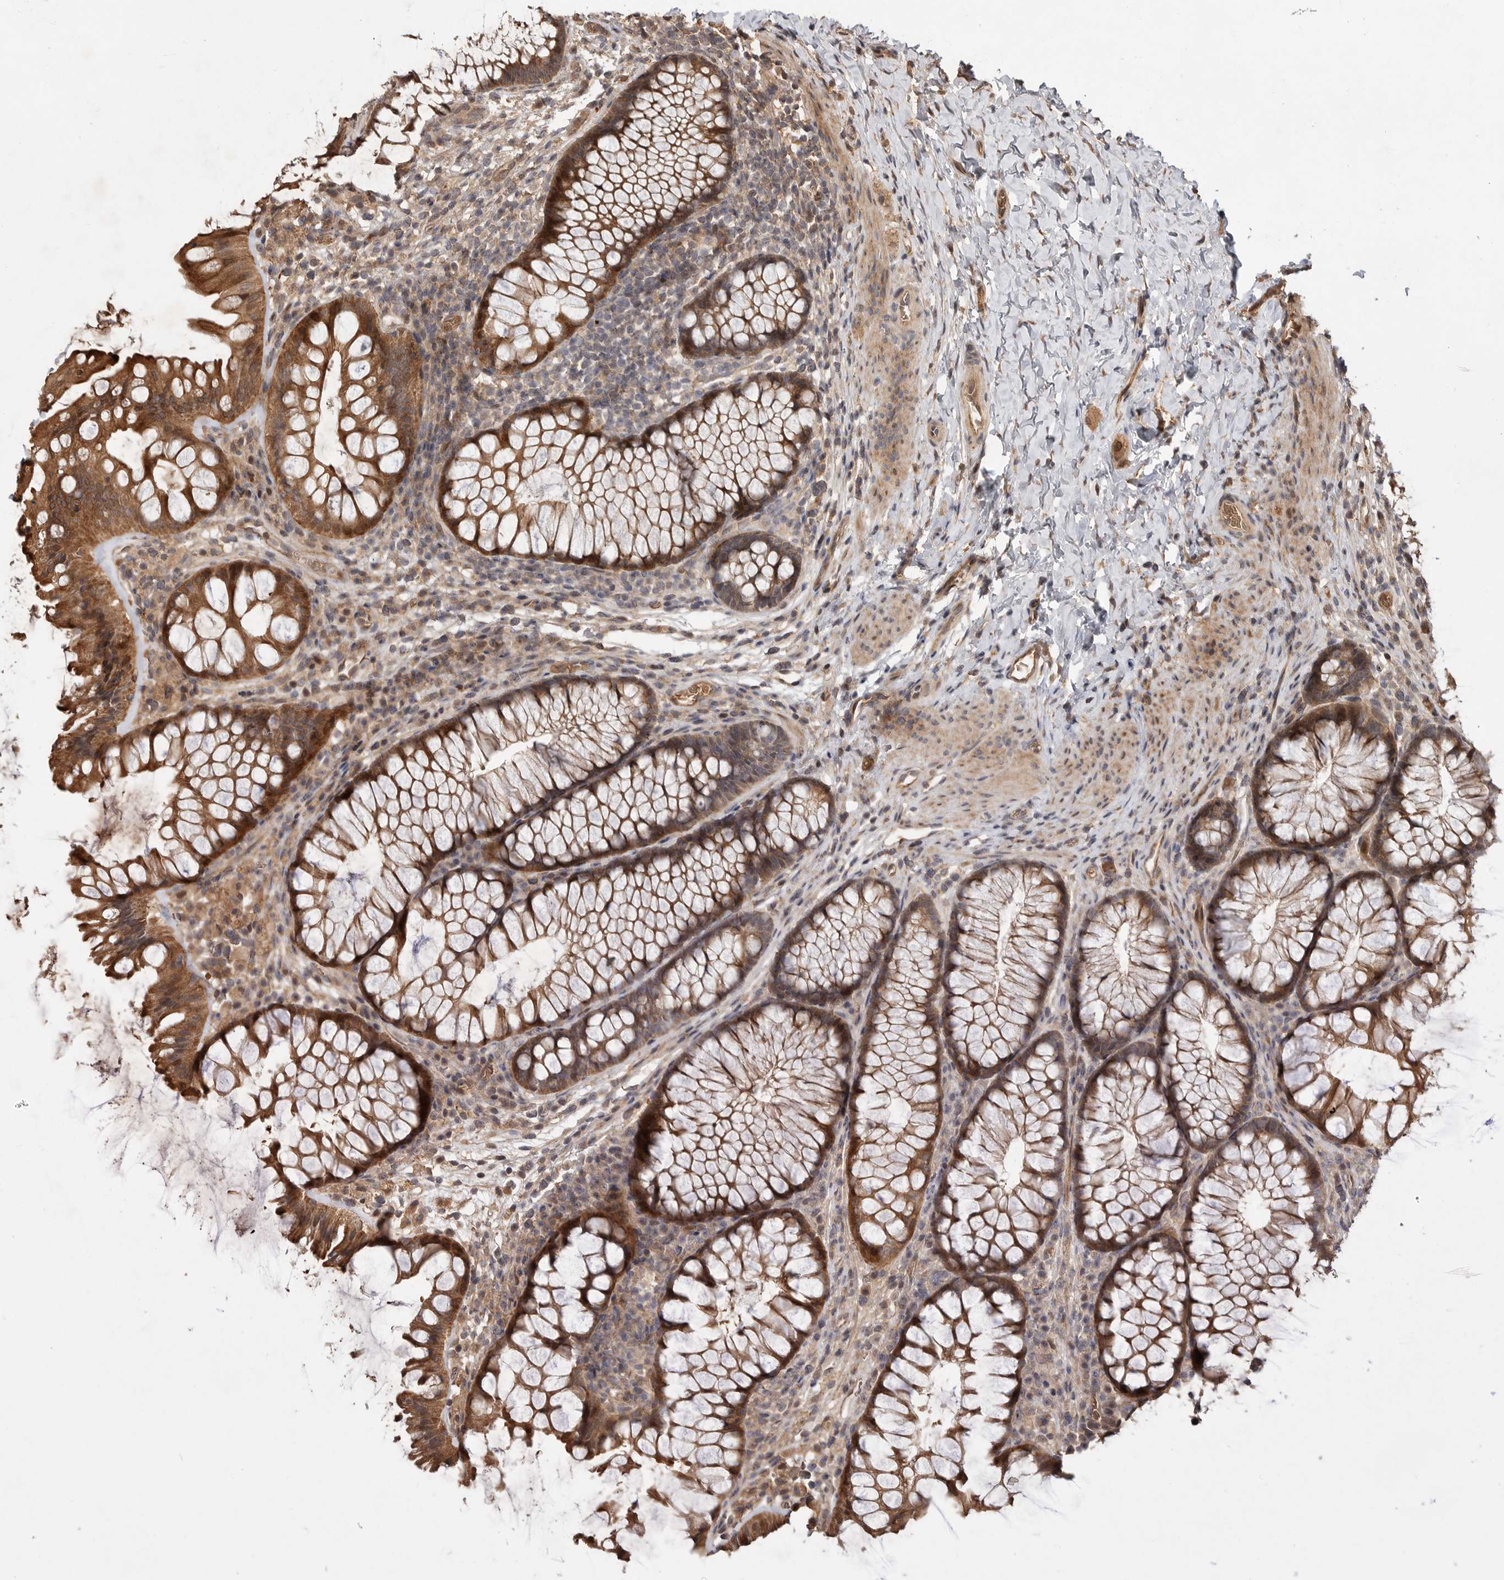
{"staining": {"intensity": "moderate", "quantity": ">75%", "location": "cytoplasmic/membranous"}, "tissue": "colon", "cell_type": "Endothelial cells", "image_type": "normal", "snomed": [{"axis": "morphology", "description": "Normal tissue, NOS"}, {"axis": "topography", "description": "Colon"}], "caption": "This micrograph displays immunohistochemistry staining of benign human colon, with medium moderate cytoplasmic/membranous positivity in approximately >75% of endothelial cells.", "gene": "VN1R4", "patient": {"sex": "female", "age": 62}}